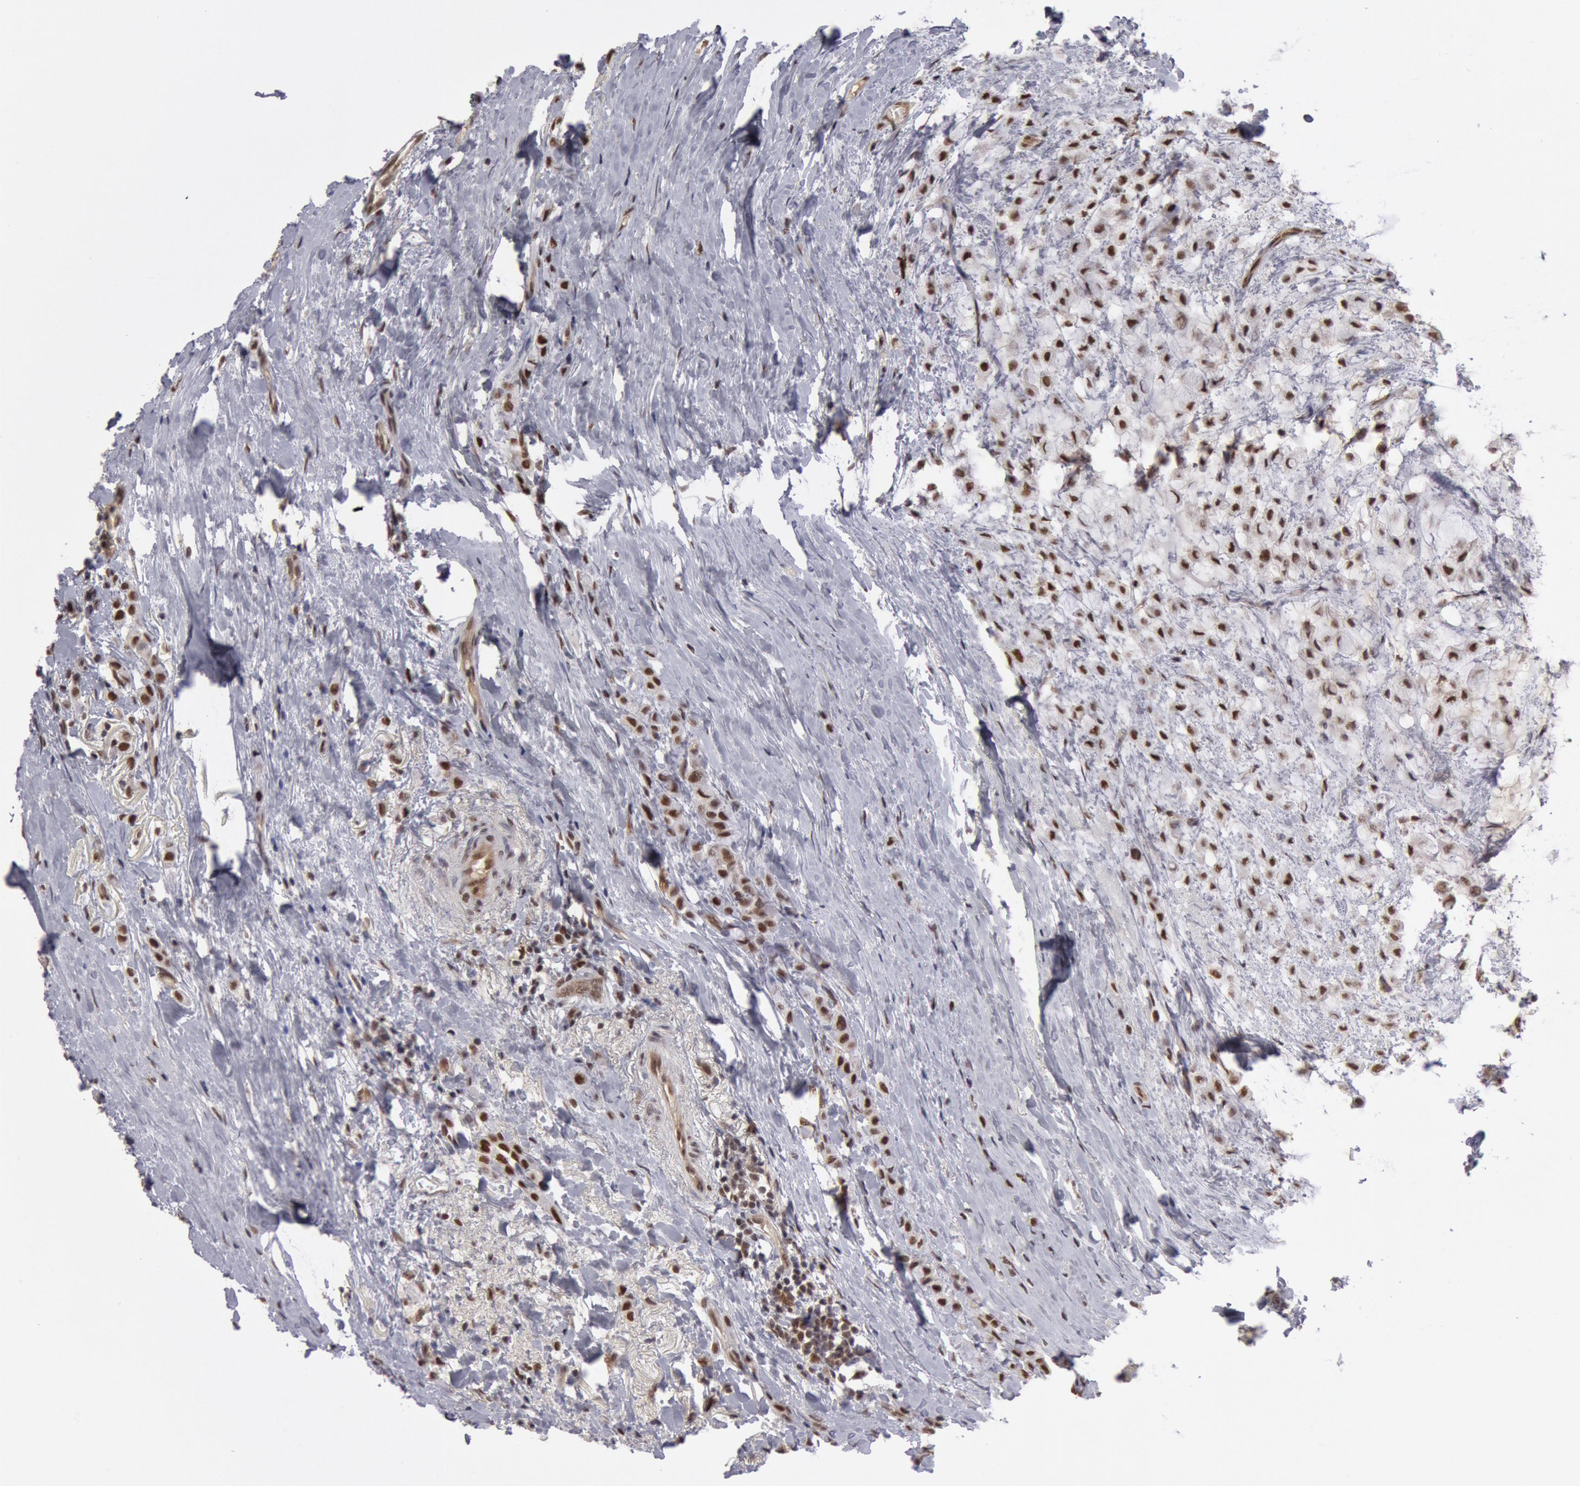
{"staining": {"intensity": "moderate", "quantity": ">75%", "location": "nuclear"}, "tissue": "breast cancer", "cell_type": "Tumor cells", "image_type": "cancer", "snomed": [{"axis": "morphology", "description": "Lobular carcinoma"}, {"axis": "topography", "description": "Breast"}], "caption": "Immunohistochemistry histopathology image of breast cancer stained for a protein (brown), which demonstrates medium levels of moderate nuclear positivity in about >75% of tumor cells.", "gene": "PPP4R3B", "patient": {"sex": "female", "age": 85}}